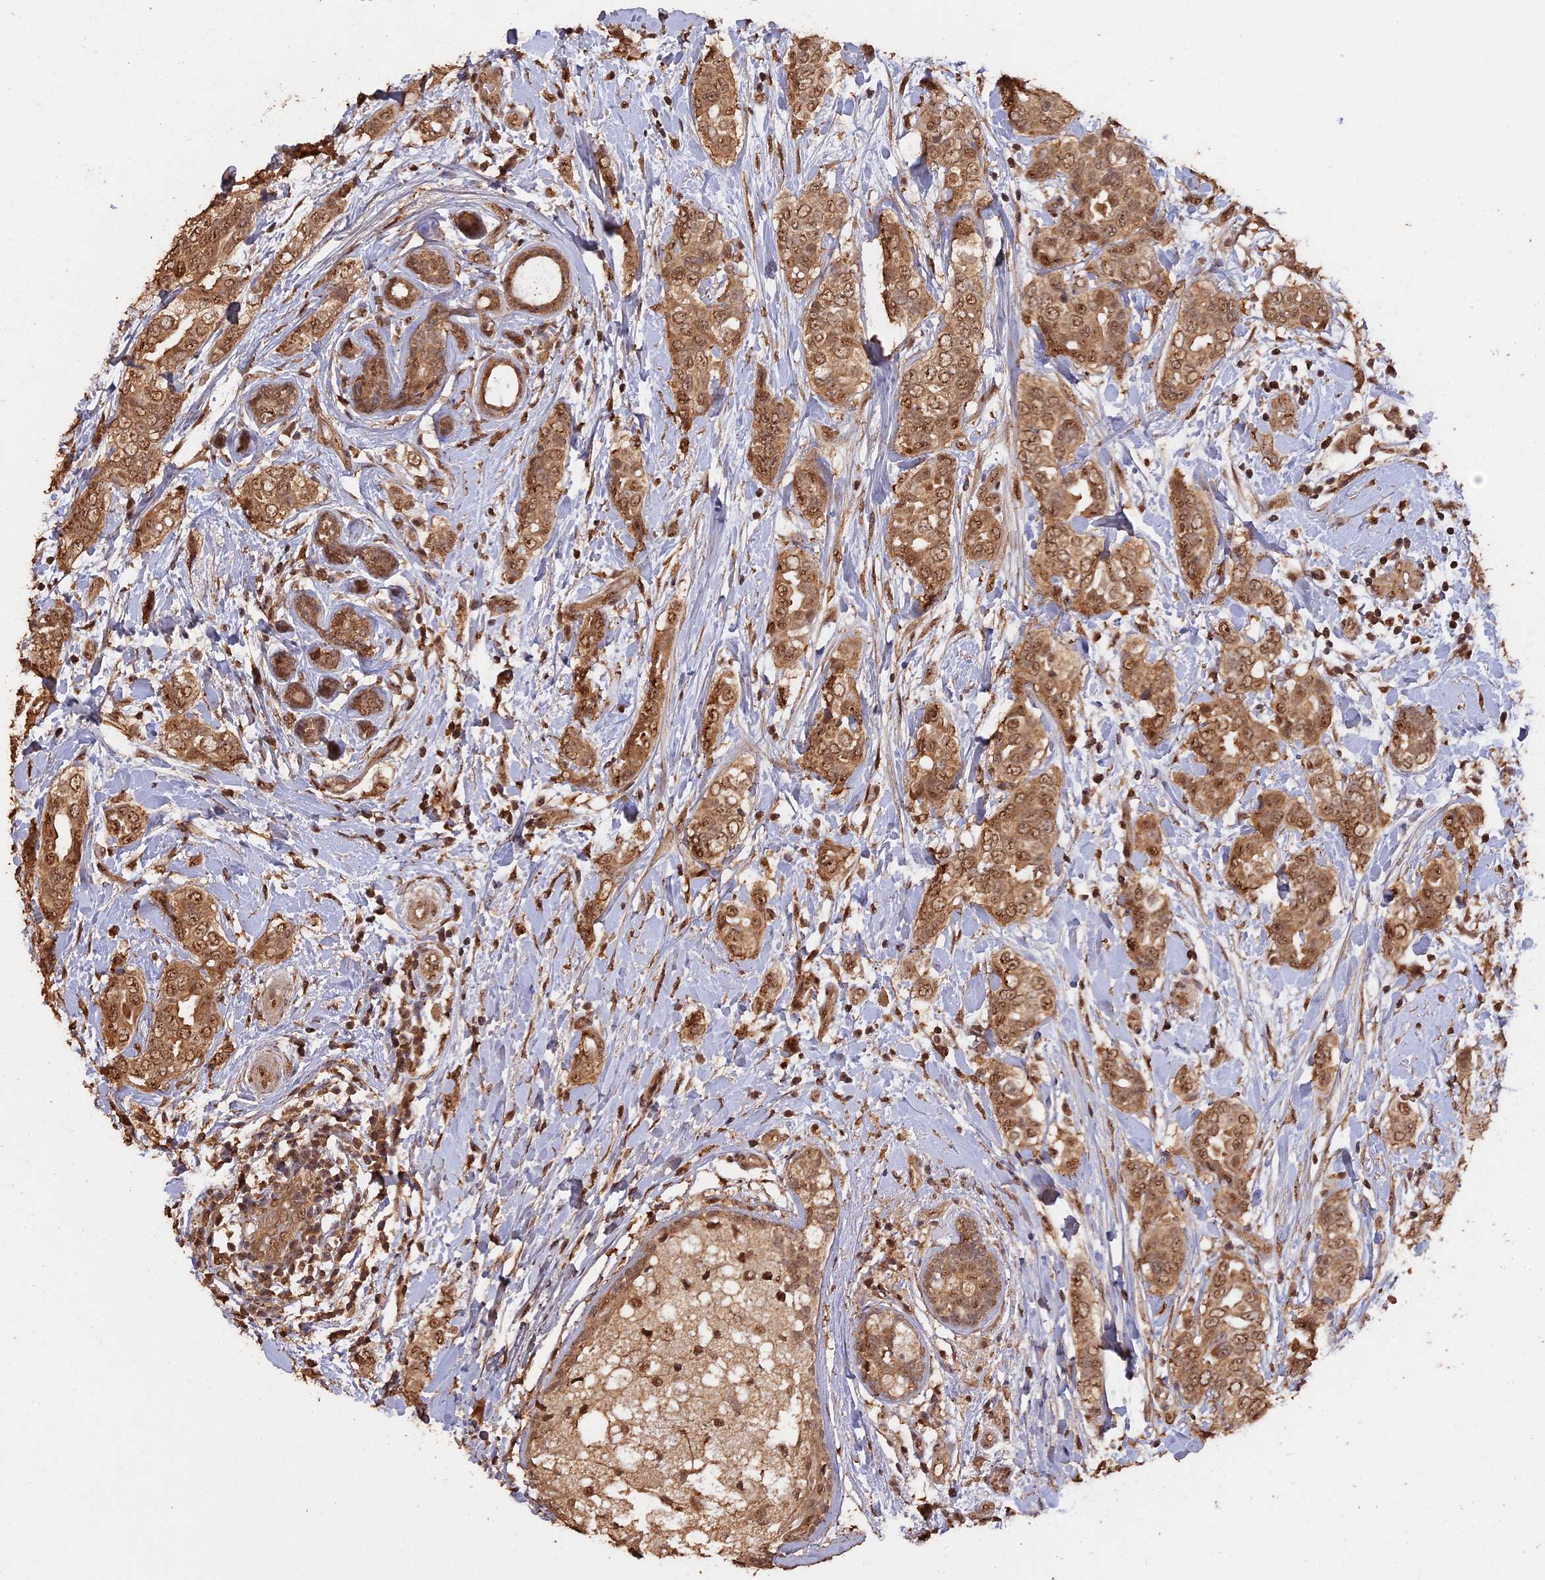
{"staining": {"intensity": "moderate", "quantity": ">75%", "location": "cytoplasmic/membranous,nuclear"}, "tissue": "breast cancer", "cell_type": "Tumor cells", "image_type": "cancer", "snomed": [{"axis": "morphology", "description": "Lobular carcinoma"}, {"axis": "topography", "description": "Breast"}], "caption": "There is medium levels of moderate cytoplasmic/membranous and nuclear expression in tumor cells of breast cancer (lobular carcinoma), as demonstrated by immunohistochemical staining (brown color).", "gene": "PSMC6", "patient": {"sex": "female", "age": 51}}